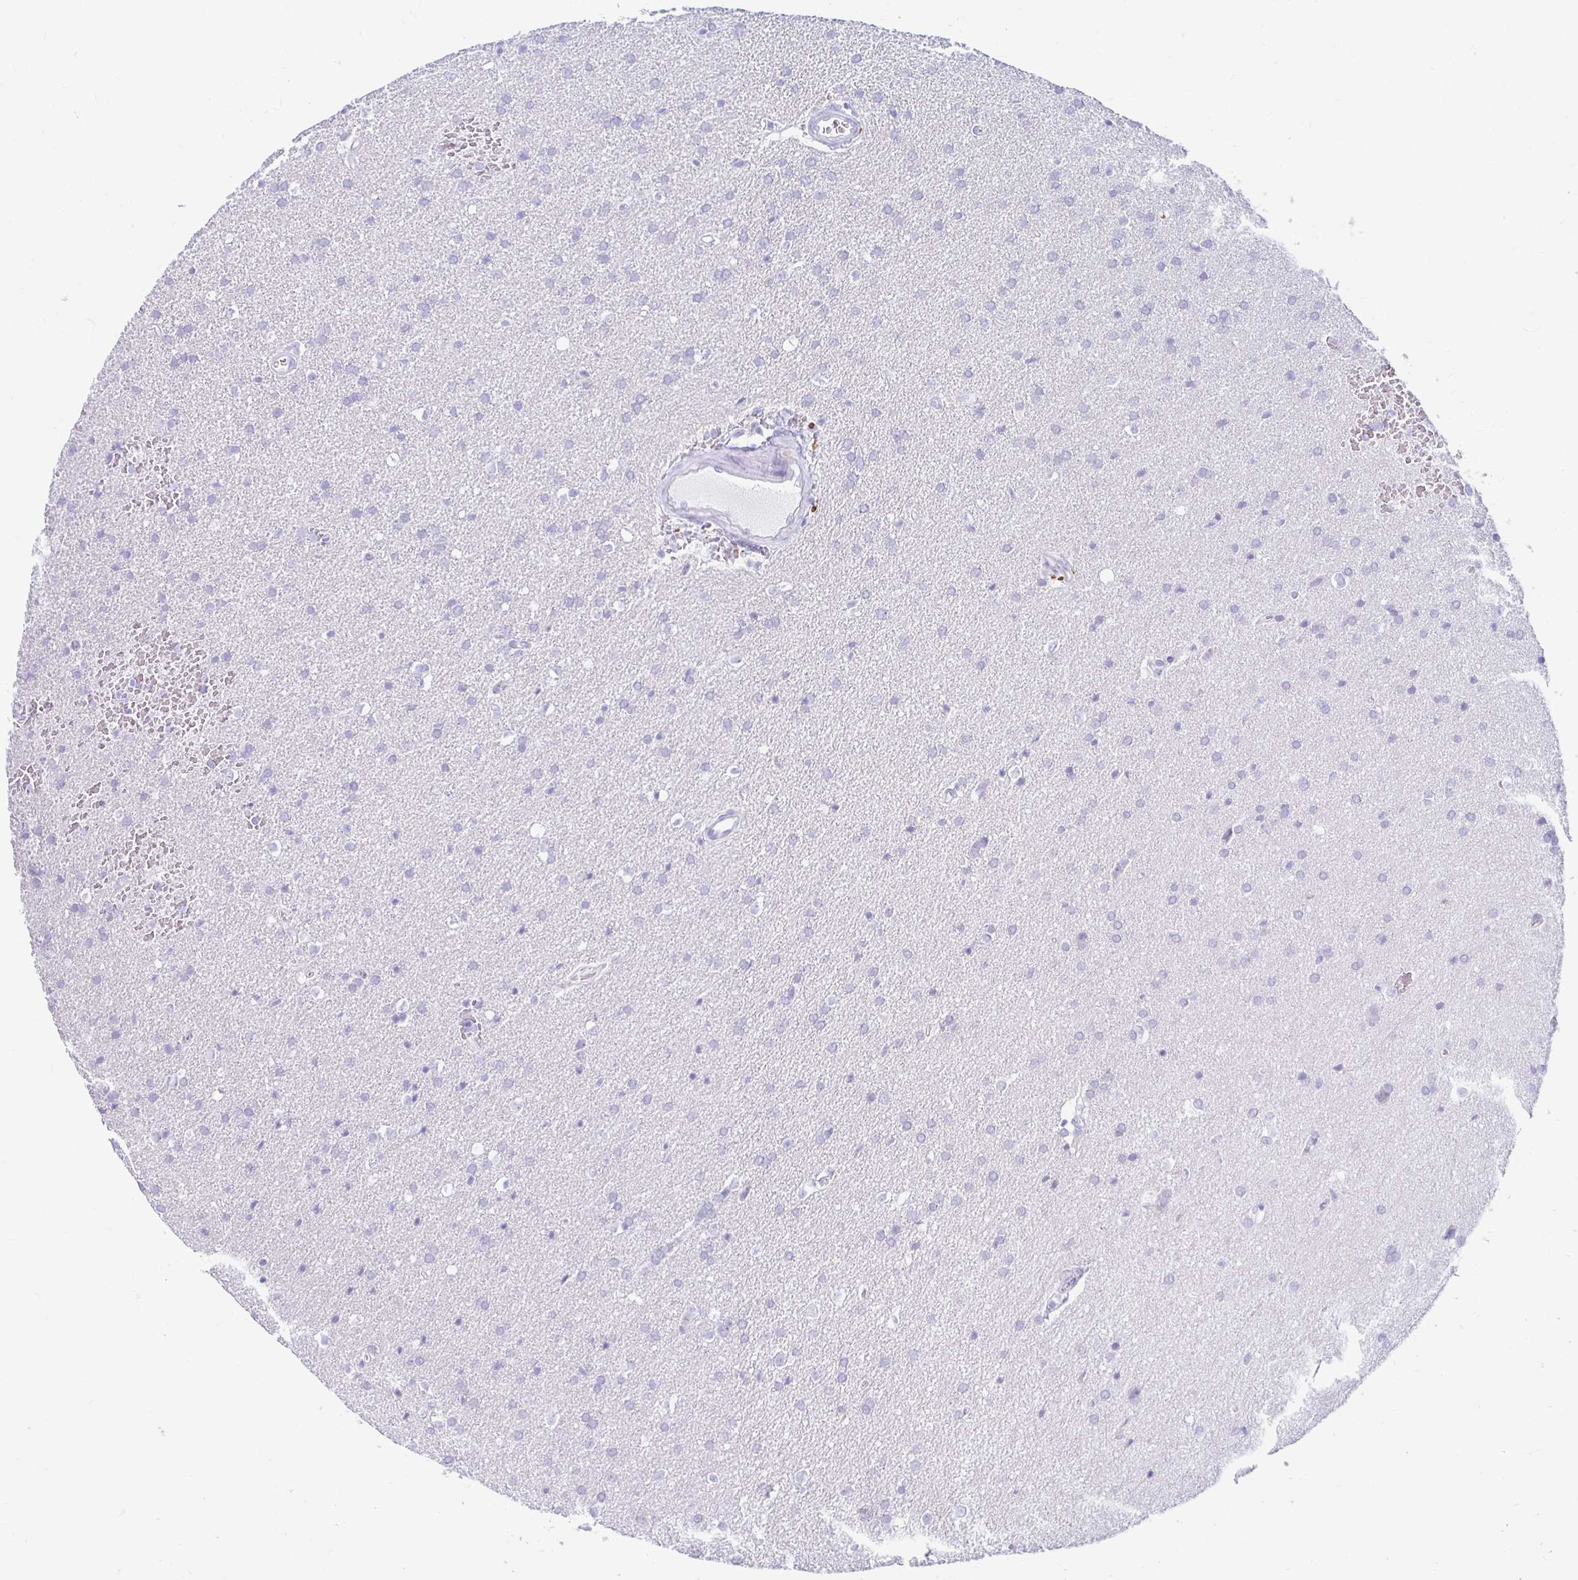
{"staining": {"intensity": "negative", "quantity": "none", "location": "none"}, "tissue": "glioma", "cell_type": "Tumor cells", "image_type": "cancer", "snomed": [{"axis": "morphology", "description": "Glioma, malignant, Low grade"}, {"axis": "topography", "description": "Brain"}], "caption": "DAB (3,3'-diaminobenzidine) immunohistochemical staining of human low-grade glioma (malignant) demonstrates no significant expression in tumor cells. (Brightfield microscopy of DAB (3,3'-diaminobenzidine) immunohistochemistry at high magnification).", "gene": "ERICH6", "patient": {"sex": "female", "age": 34}}